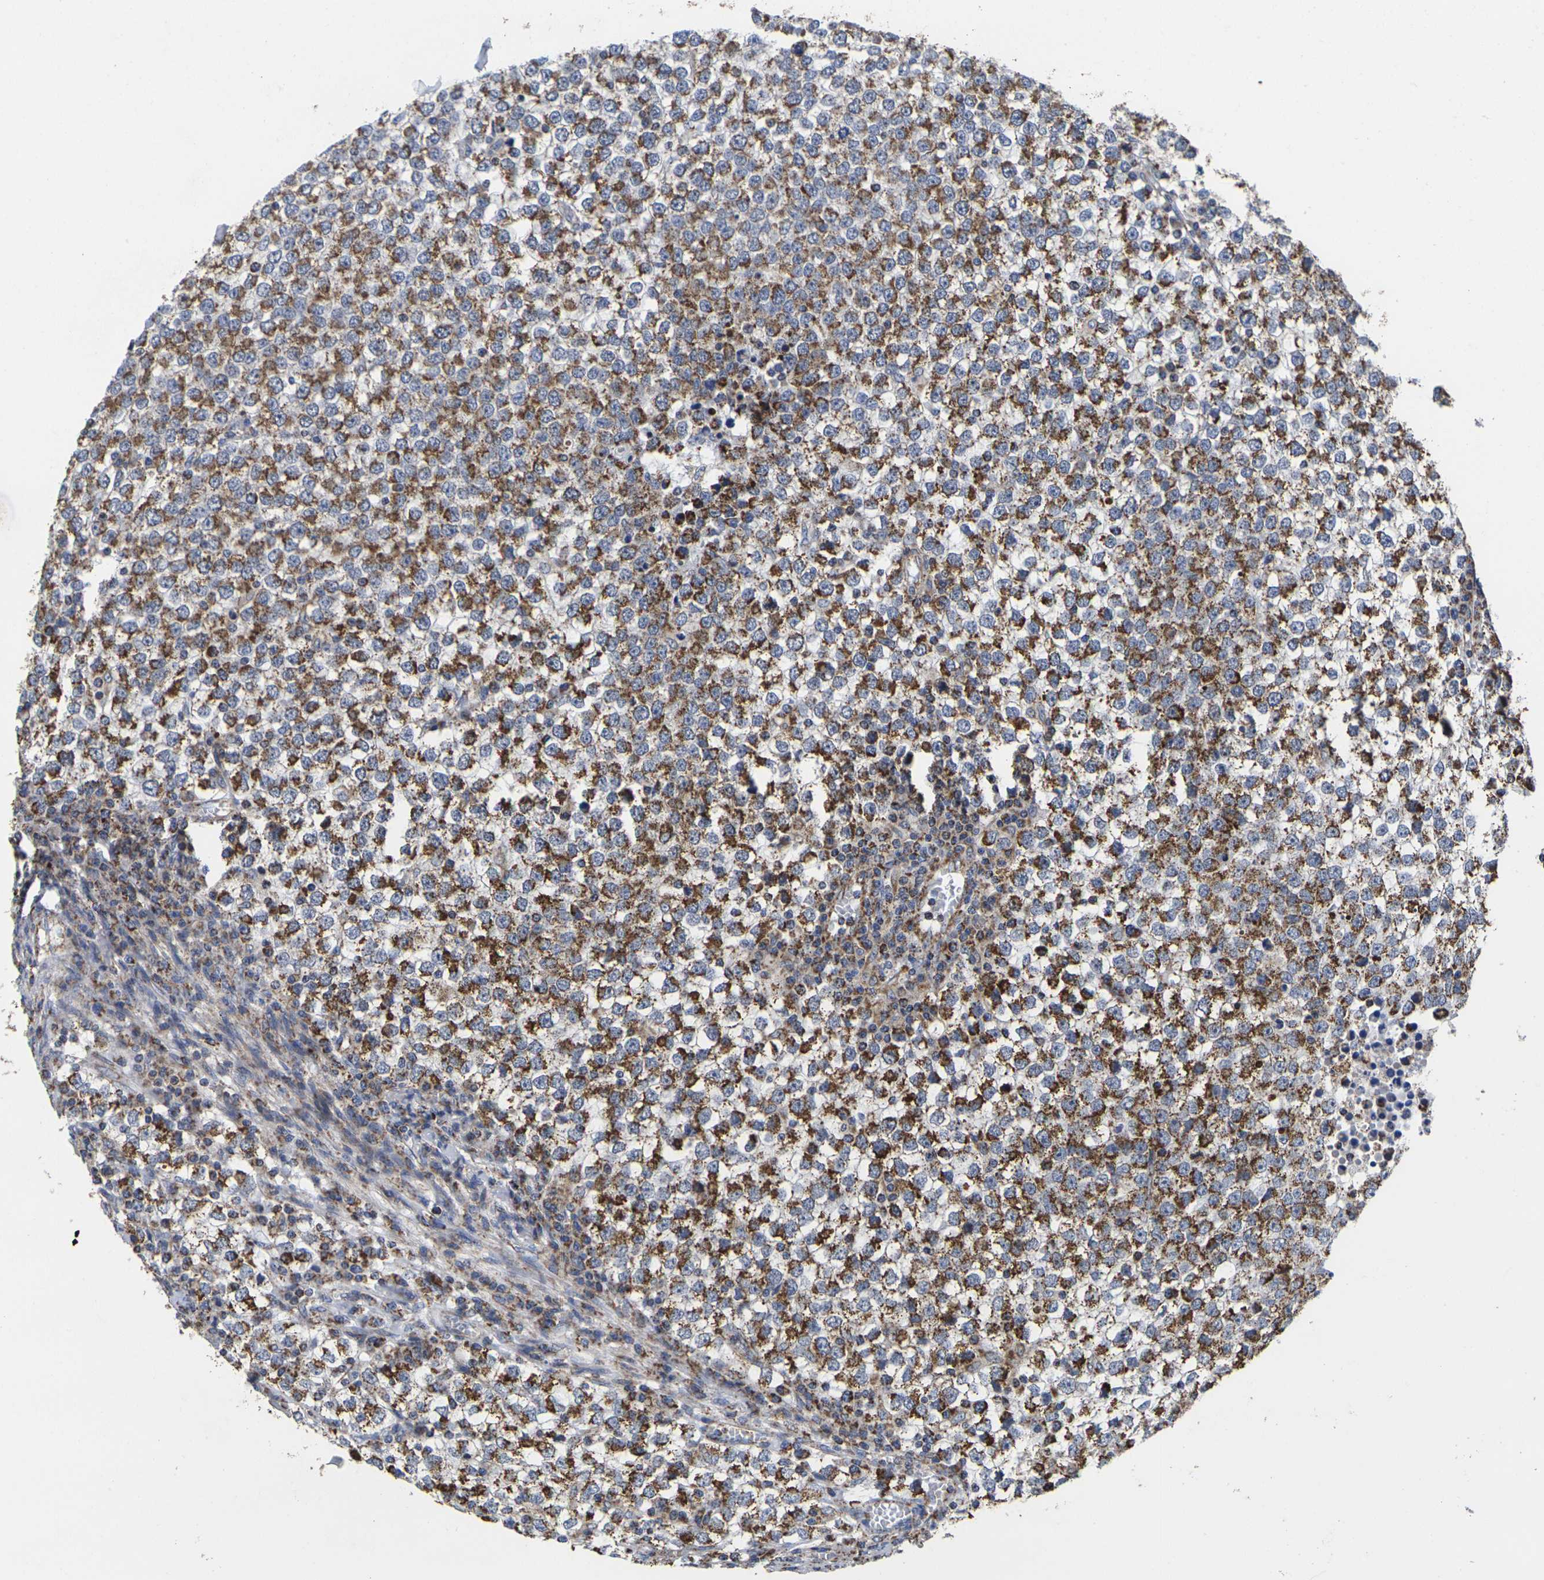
{"staining": {"intensity": "strong", "quantity": ">75%", "location": "cytoplasmic/membranous"}, "tissue": "testis cancer", "cell_type": "Tumor cells", "image_type": "cancer", "snomed": [{"axis": "morphology", "description": "Seminoma, NOS"}, {"axis": "topography", "description": "Testis"}], "caption": "An IHC photomicrograph of neoplastic tissue is shown. Protein staining in brown labels strong cytoplasmic/membranous positivity in seminoma (testis) within tumor cells. Using DAB (brown) and hematoxylin (blue) stains, captured at high magnification using brightfield microscopy.", "gene": "P2RY11", "patient": {"sex": "male", "age": 65}}